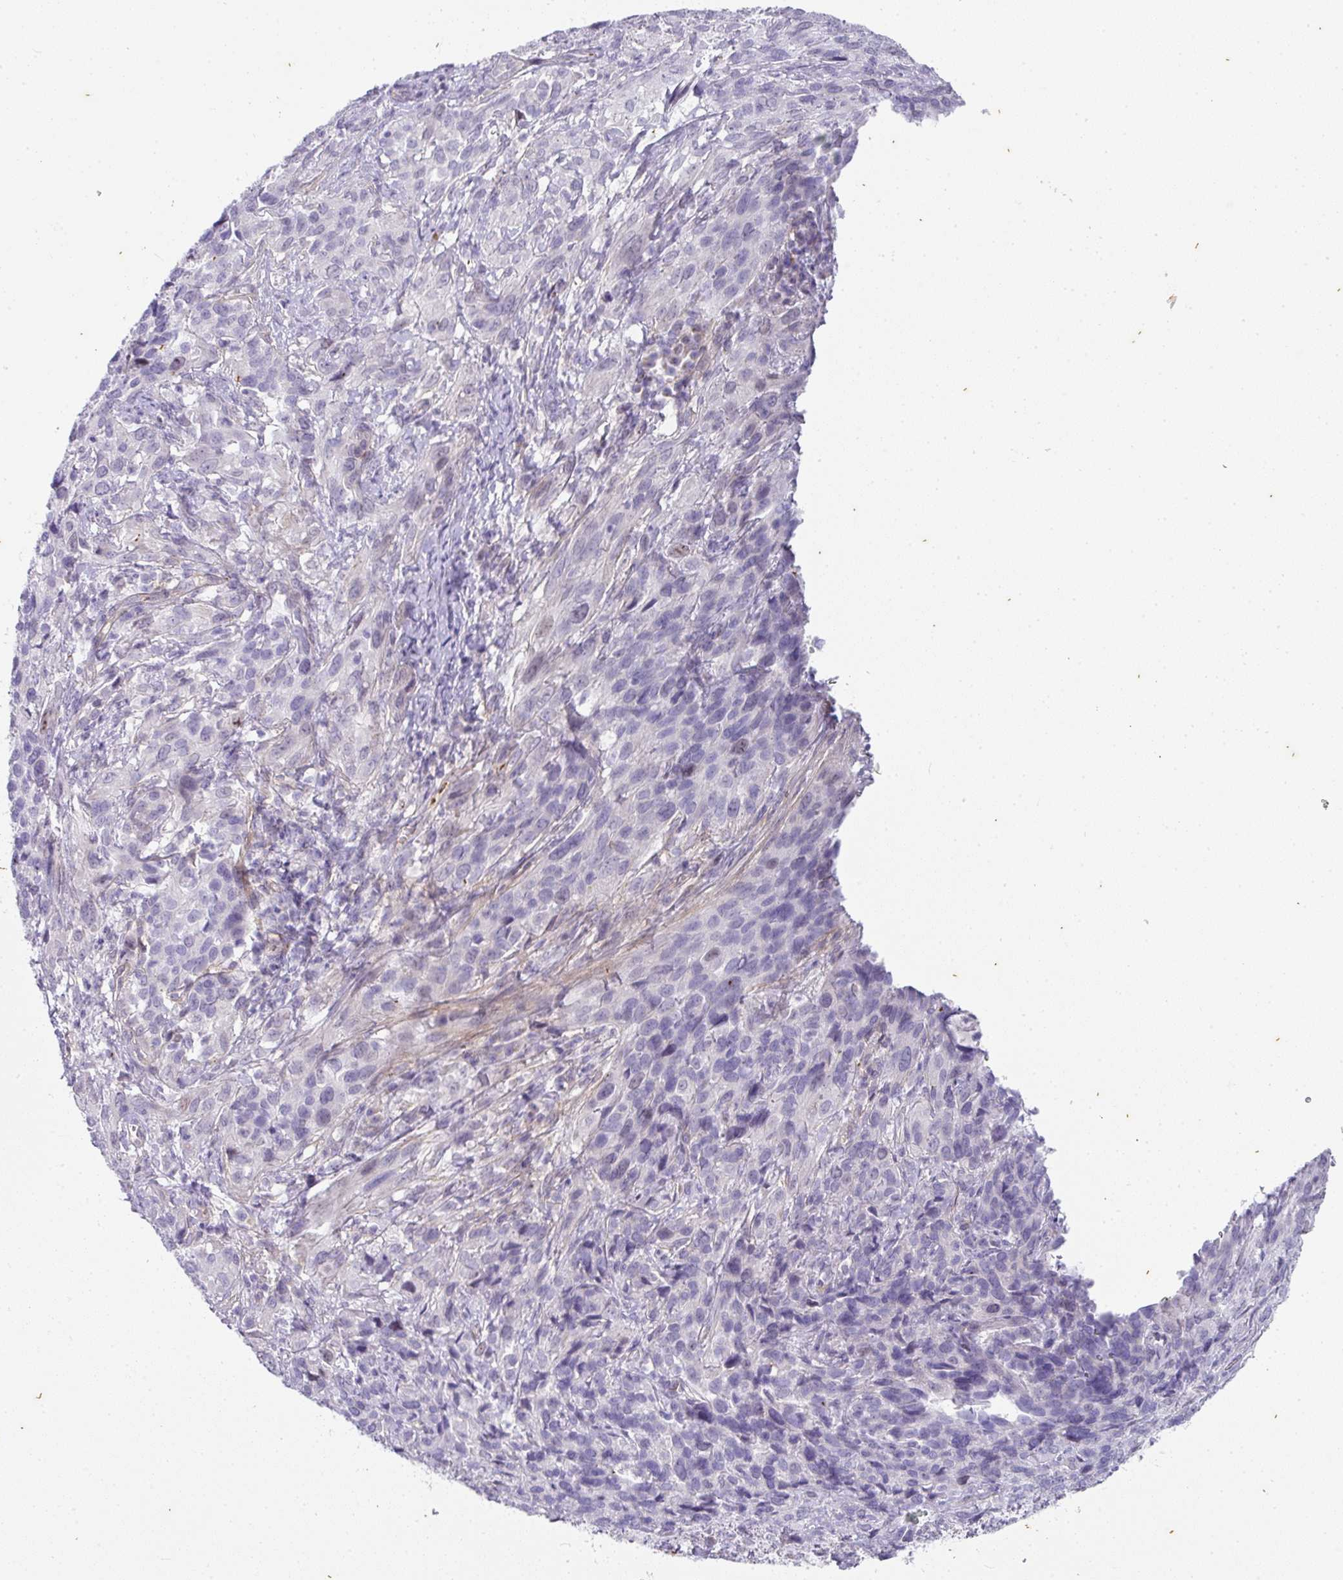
{"staining": {"intensity": "negative", "quantity": "none", "location": "none"}, "tissue": "cervical cancer", "cell_type": "Tumor cells", "image_type": "cancer", "snomed": [{"axis": "morphology", "description": "Squamous cell carcinoma, NOS"}, {"axis": "topography", "description": "Cervix"}], "caption": "An image of human cervical cancer is negative for staining in tumor cells.", "gene": "OR52N1", "patient": {"sex": "female", "age": 51}}